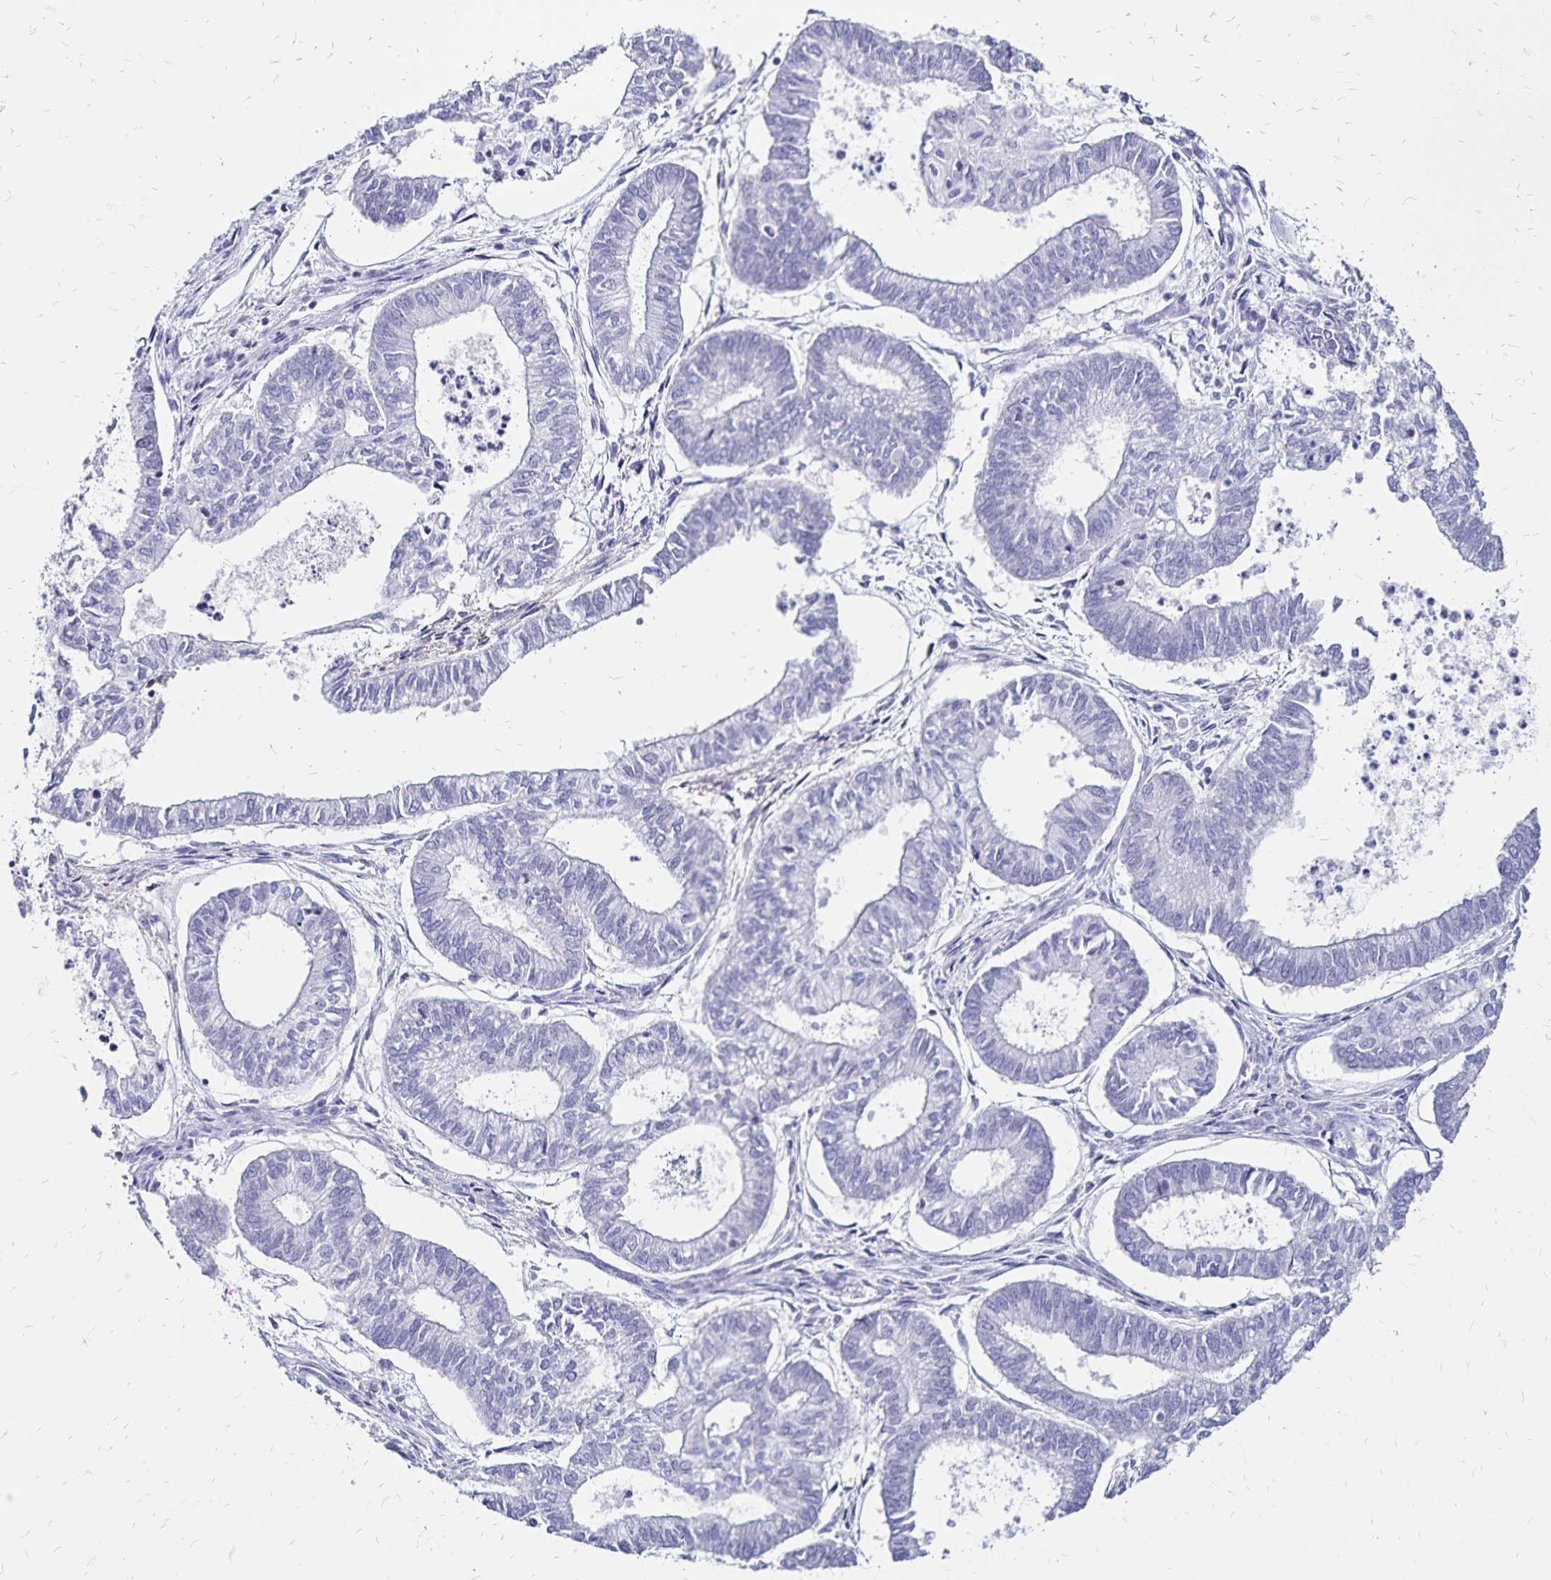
{"staining": {"intensity": "negative", "quantity": "none", "location": "none"}, "tissue": "ovarian cancer", "cell_type": "Tumor cells", "image_type": "cancer", "snomed": [{"axis": "morphology", "description": "Carcinoma, endometroid"}, {"axis": "topography", "description": "Ovary"}], "caption": "Immunohistochemistry histopathology image of ovarian endometroid carcinoma stained for a protein (brown), which displays no staining in tumor cells.", "gene": "IKZF1", "patient": {"sex": "female", "age": 64}}